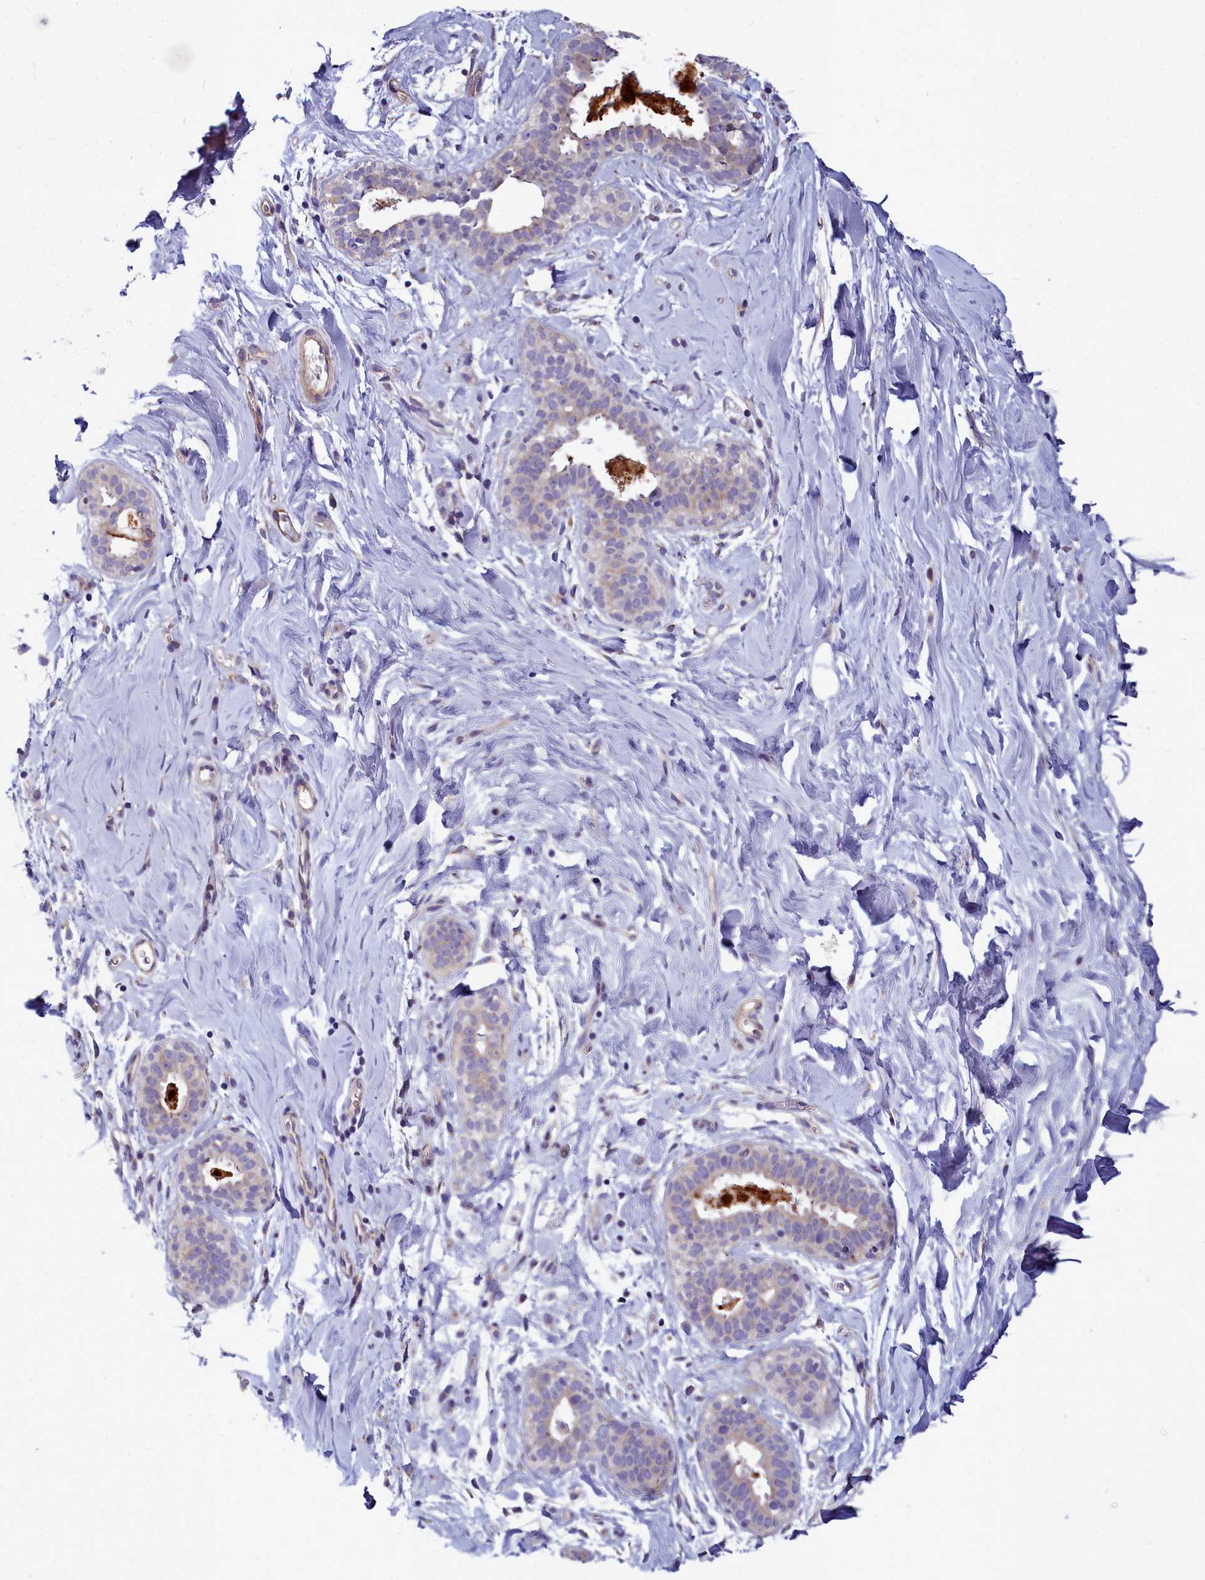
{"staining": {"intensity": "negative", "quantity": "none", "location": "none"}, "tissue": "adipose tissue", "cell_type": "Adipocytes", "image_type": "normal", "snomed": [{"axis": "morphology", "description": "Normal tissue, NOS"}, {"axis": "topography", "description": "Breast"}], "caption": "This histopathology image is of normal adipose tissue stained with immunohistochemistry to label a protein in brown with the nuclei are counter-stained blue. There is no positivity in adipocytes. (Stains: DAB (3,3'-diaminobenzidine) immunohistochemistry with hematoxylin counter stain, Microscopy: brightfield microscopy at high magnification).", "gene": "SMPD4", "patient": {"sex": "female", "age": 26}}